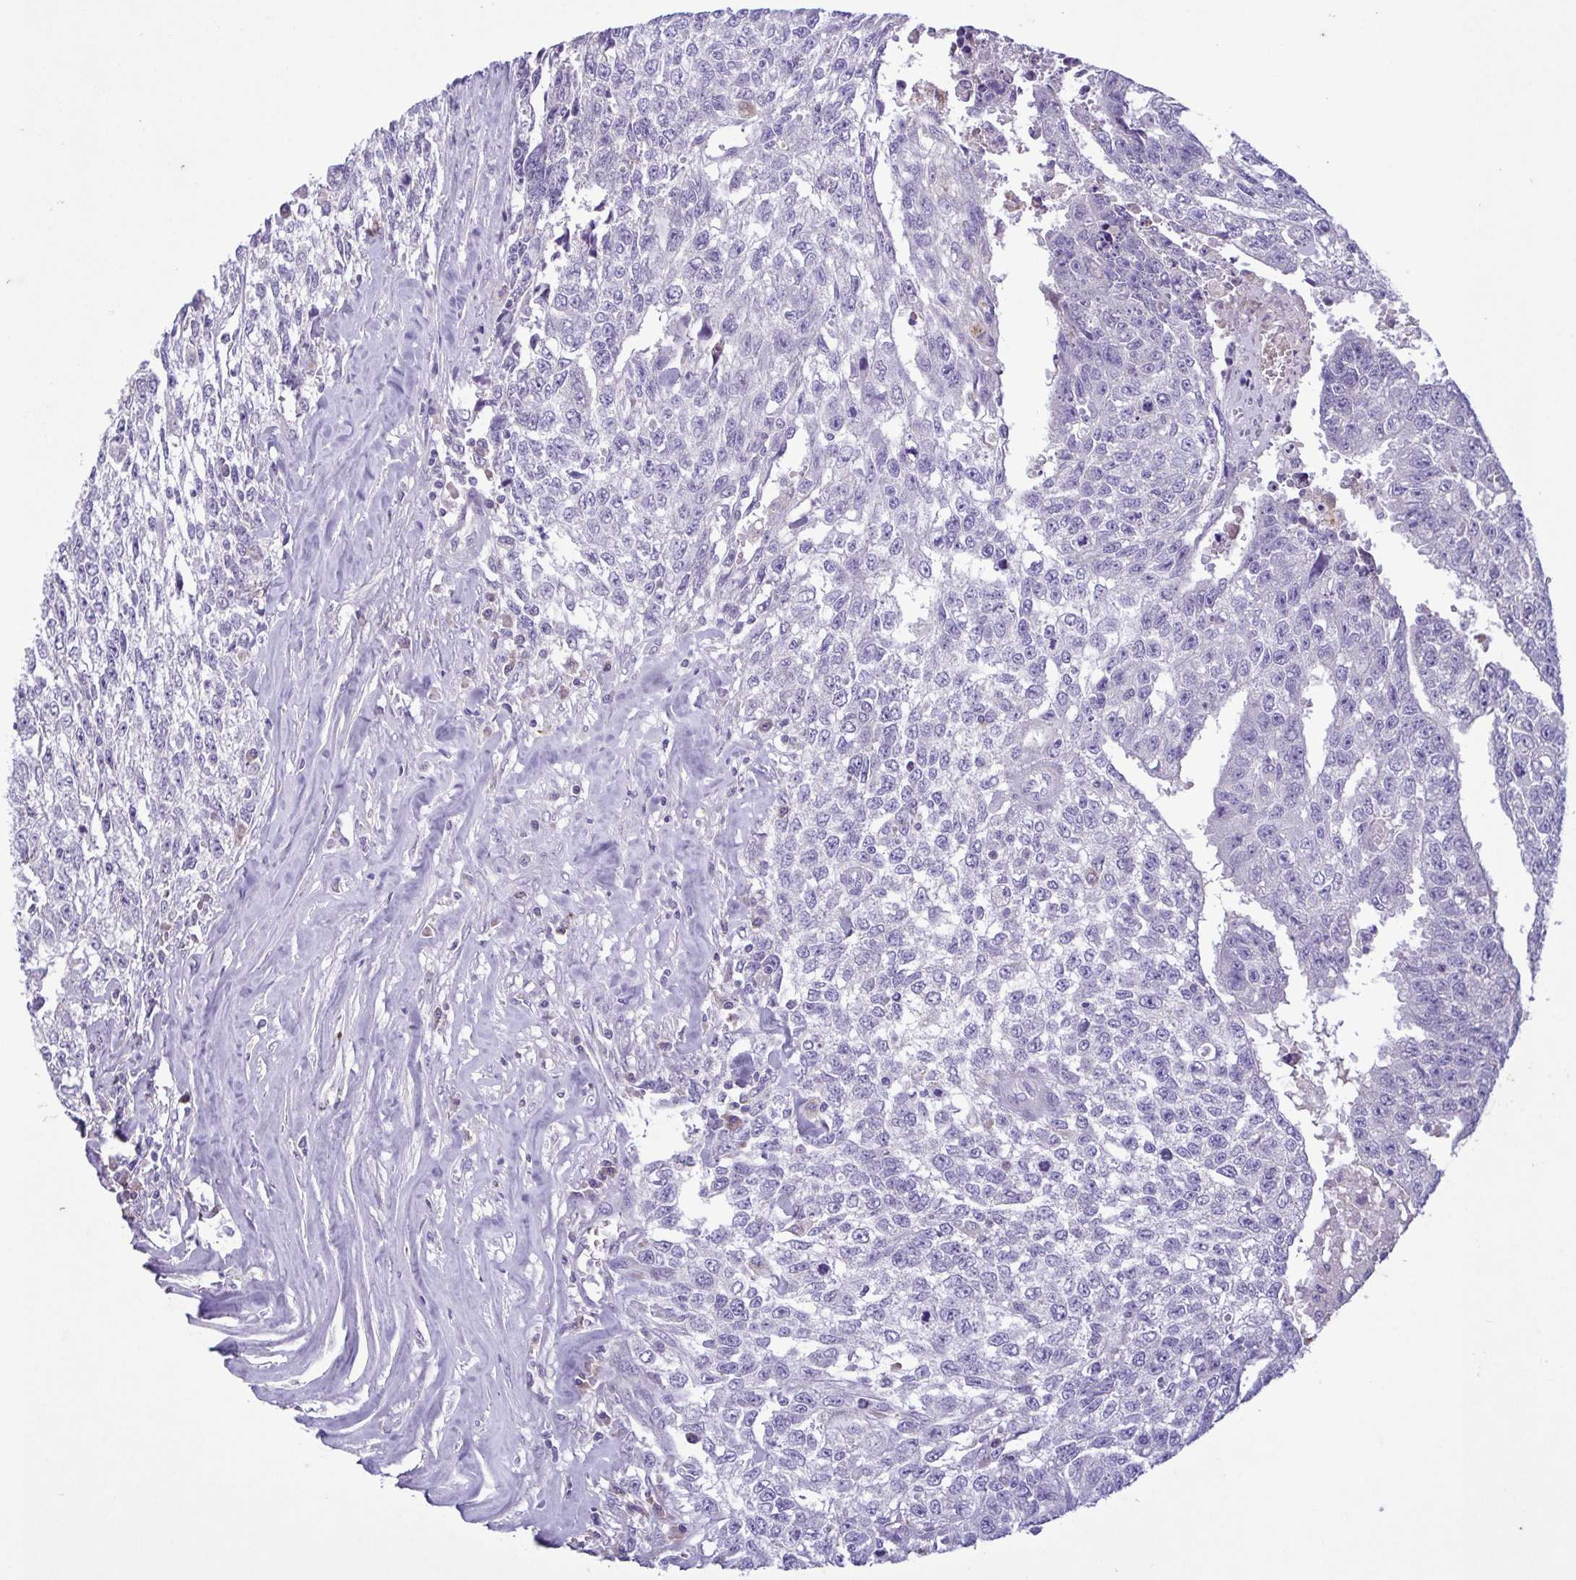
{"staining": {"intensity": "negative", "quantity": "none", "location": "none"}, "tissue": "testis cancer", "cell_type": "Tumor cells", "image_type": "cancer", "snomed": [{"axis": "morphology", "description": "Carcinoma, Embryonal, NOS"}, {"axis": "morphology", "description": "Teratoma, malignant, NOS"}, {"axis": "topography", "description": "Testis"}], "caption": "Immunohistochemical staining of human testis cancer shows no significant staining in tumor cells.", "gene": "F13B", "patient": {"sex": "male", "age": 24}}